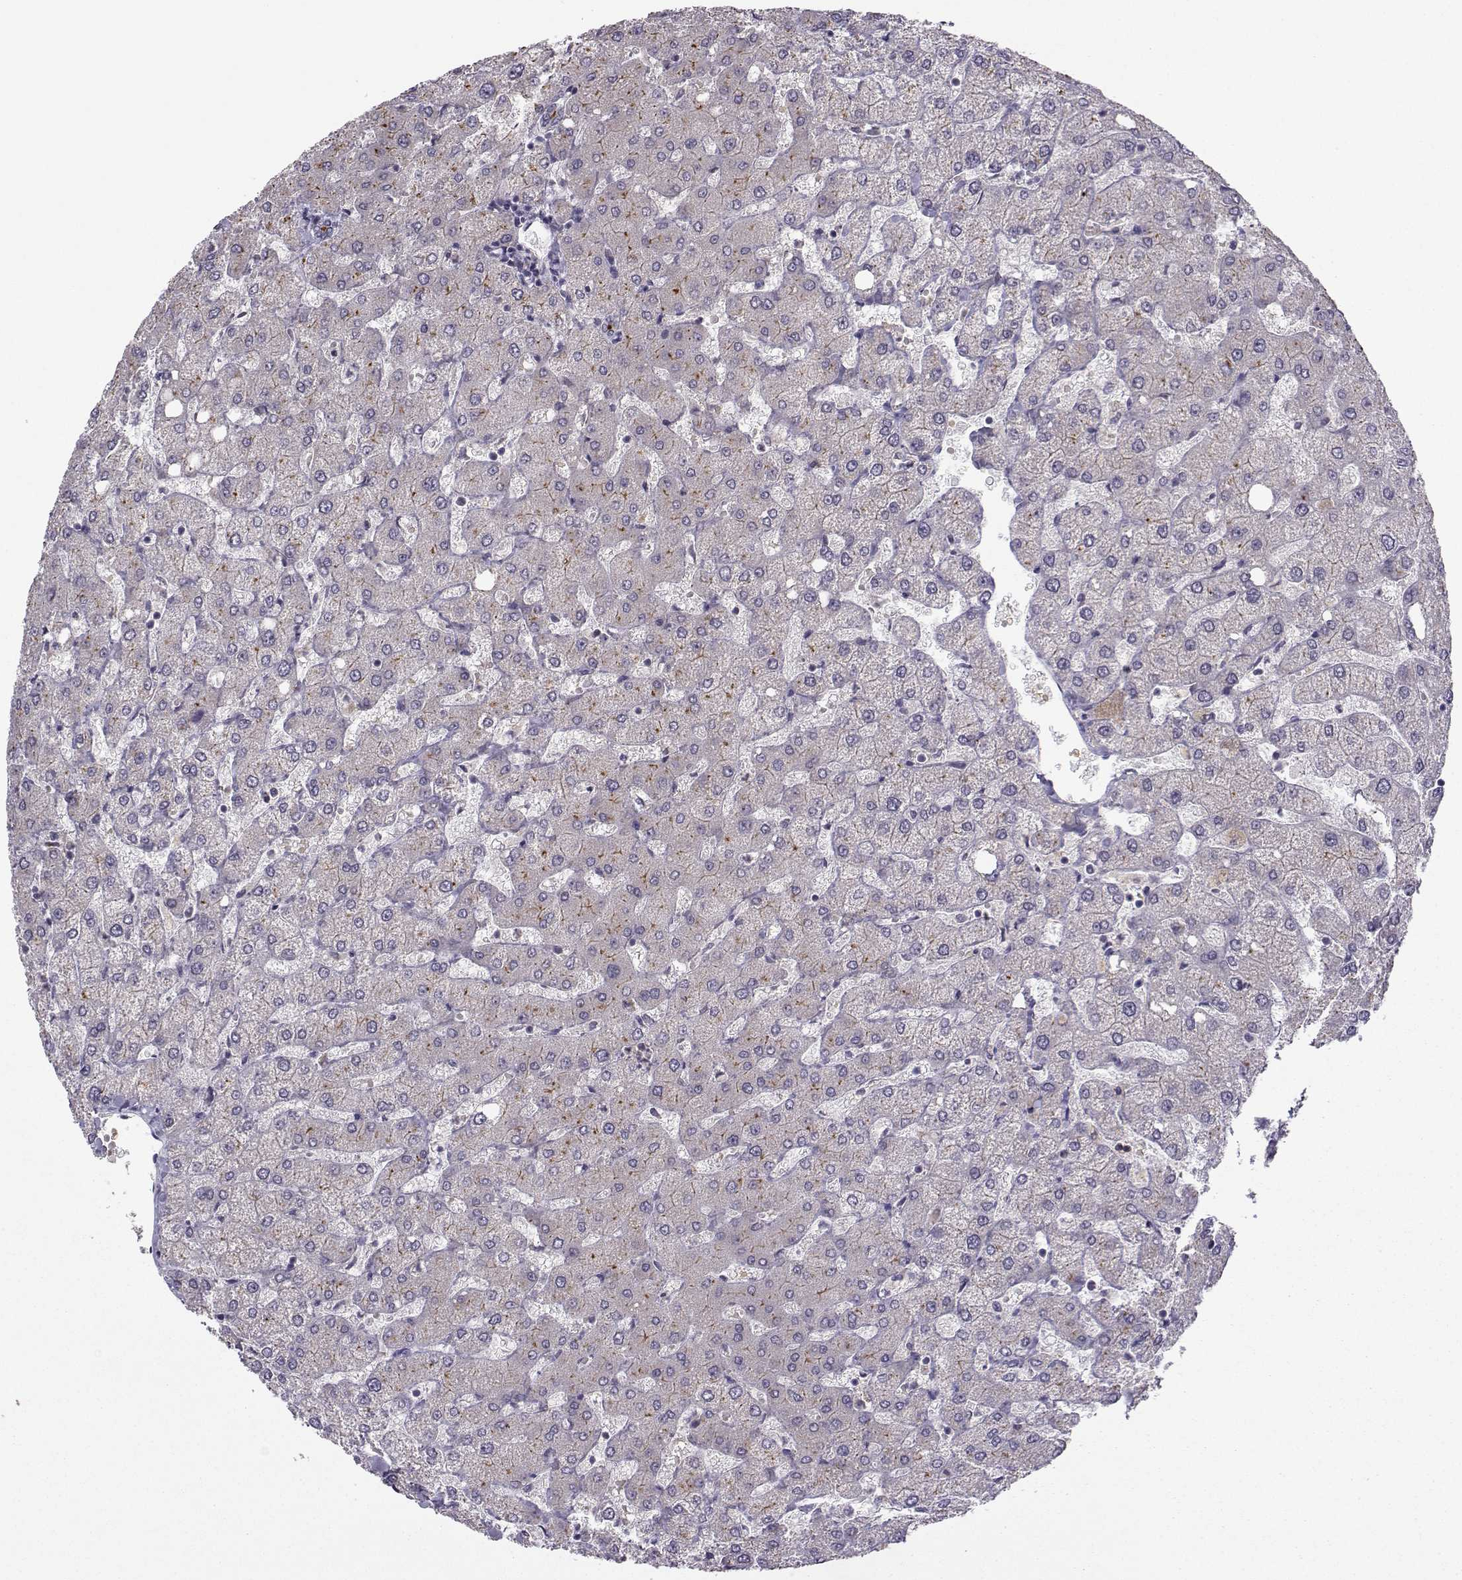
{"staining": {"intensity": "negative", "quantity": "none", "location": "none"}, "tissue": "liver", "cell_type": "Cholangiocytes", "image_type": "normal", "snomed": [{"axis": "morphology", "description": "Normal tissue, NOS"}, {"axis": "topography", "description": "Liver"}], "caption": "IHC micrograph of benign human liver stained for a protein (brown), which demonstrates no staining in cholangiocytes.", "gene": "FCAMR", "patient": {"sex": "female", "age": 54}}